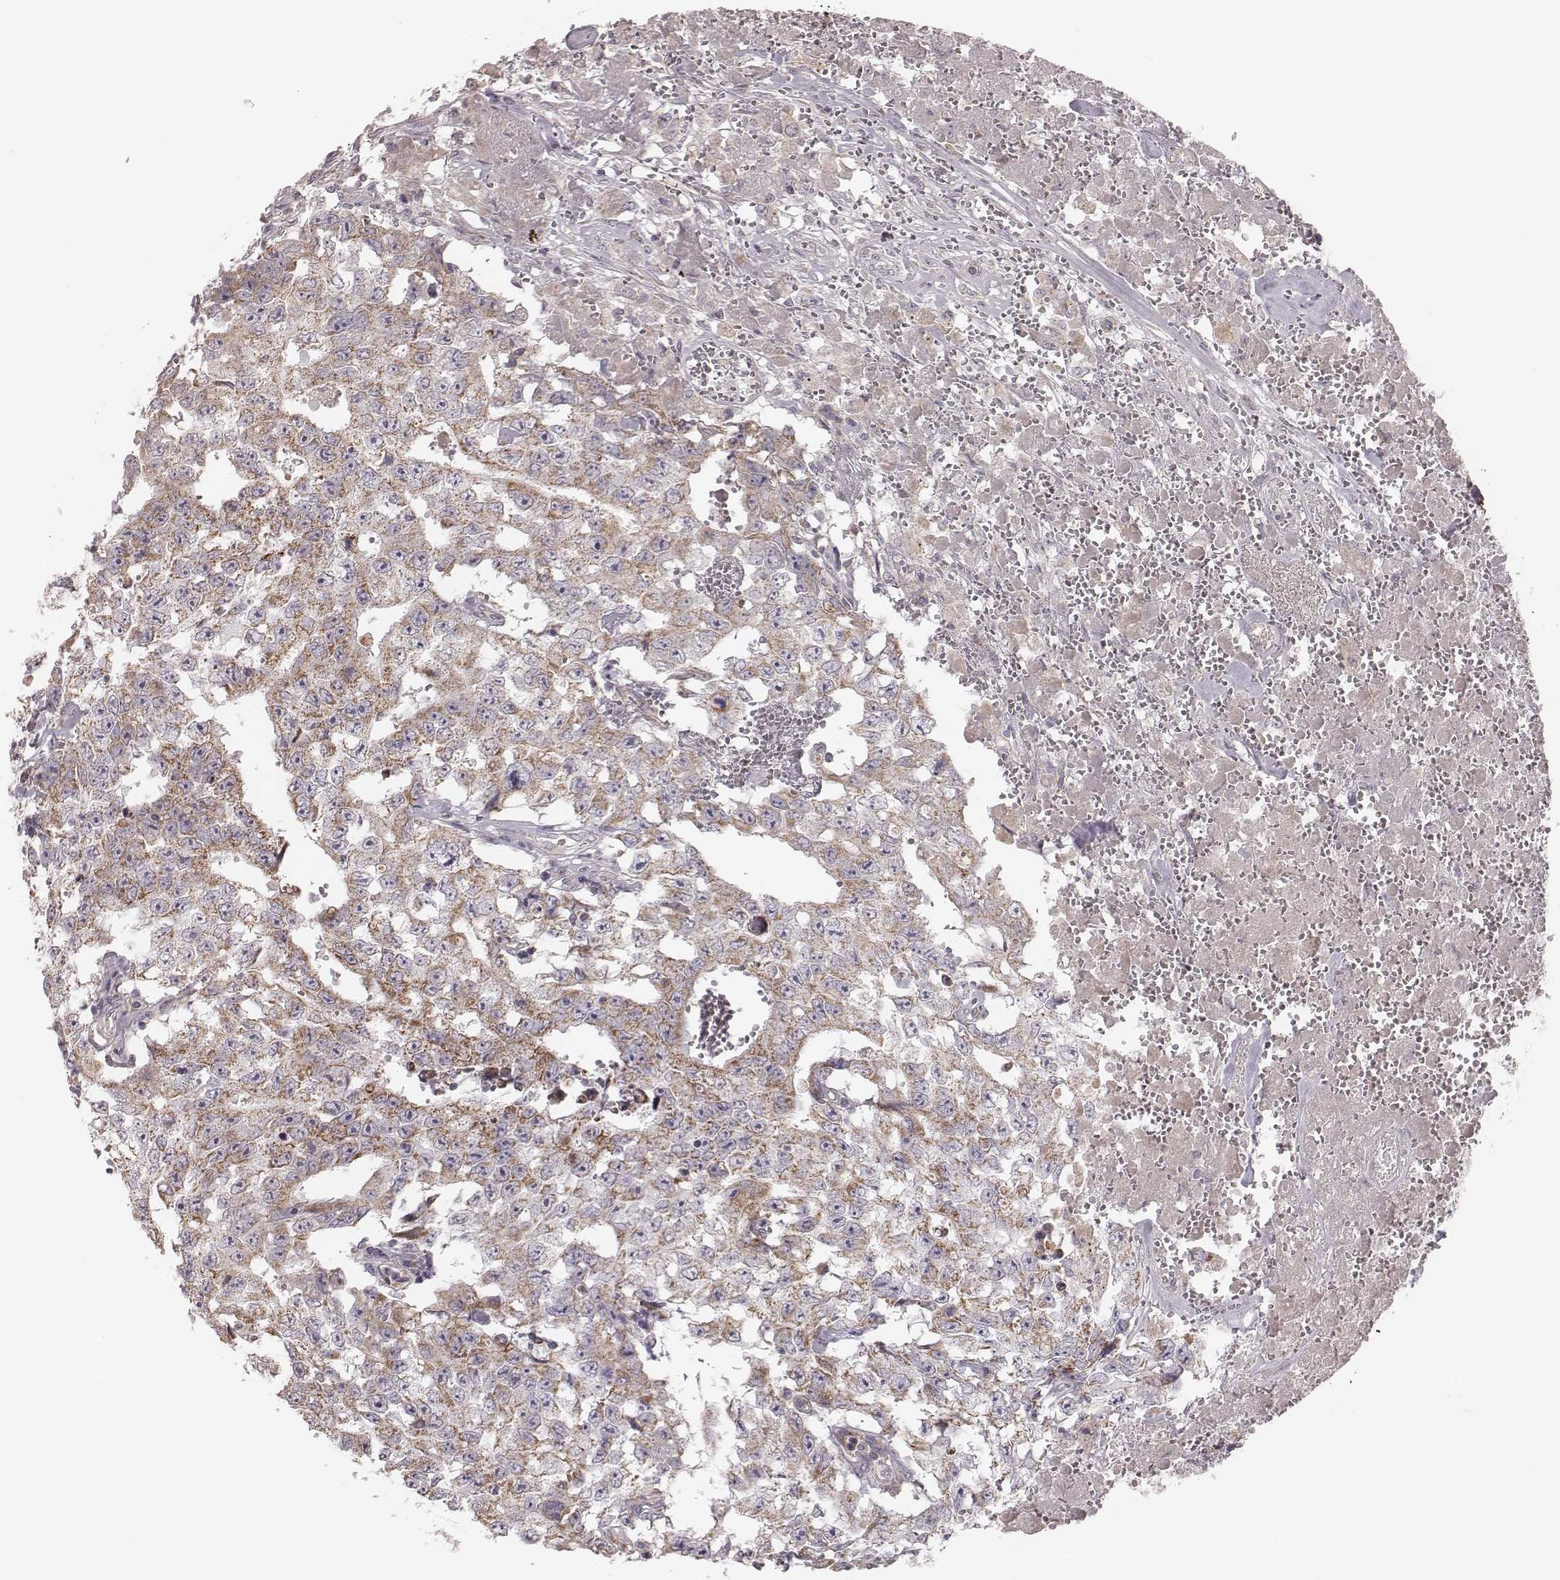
{"staining": {"intensity": "moderate", "quantity": "<25%", "location": "cytoplasmic/membranous"}, "tissue": "testis cancer", "cell_type": "Tumor cells", "image_type": "cancer", "snomed": [{"axis": "morphology", "description": "Carcinoma, Embryonal, NOS"}, {"axis": "topography", "description": "Testis"}], "caption": "A micrograph of embryonal carcinoma (testis) stained for a protein reveals moderate cytoplasmic/membranous brown staining in tumor cells. (IHC, brightfield microscopy, high magnification).", "gene": "MRPS27", "patient": {"sex": "male", "age": 36}}